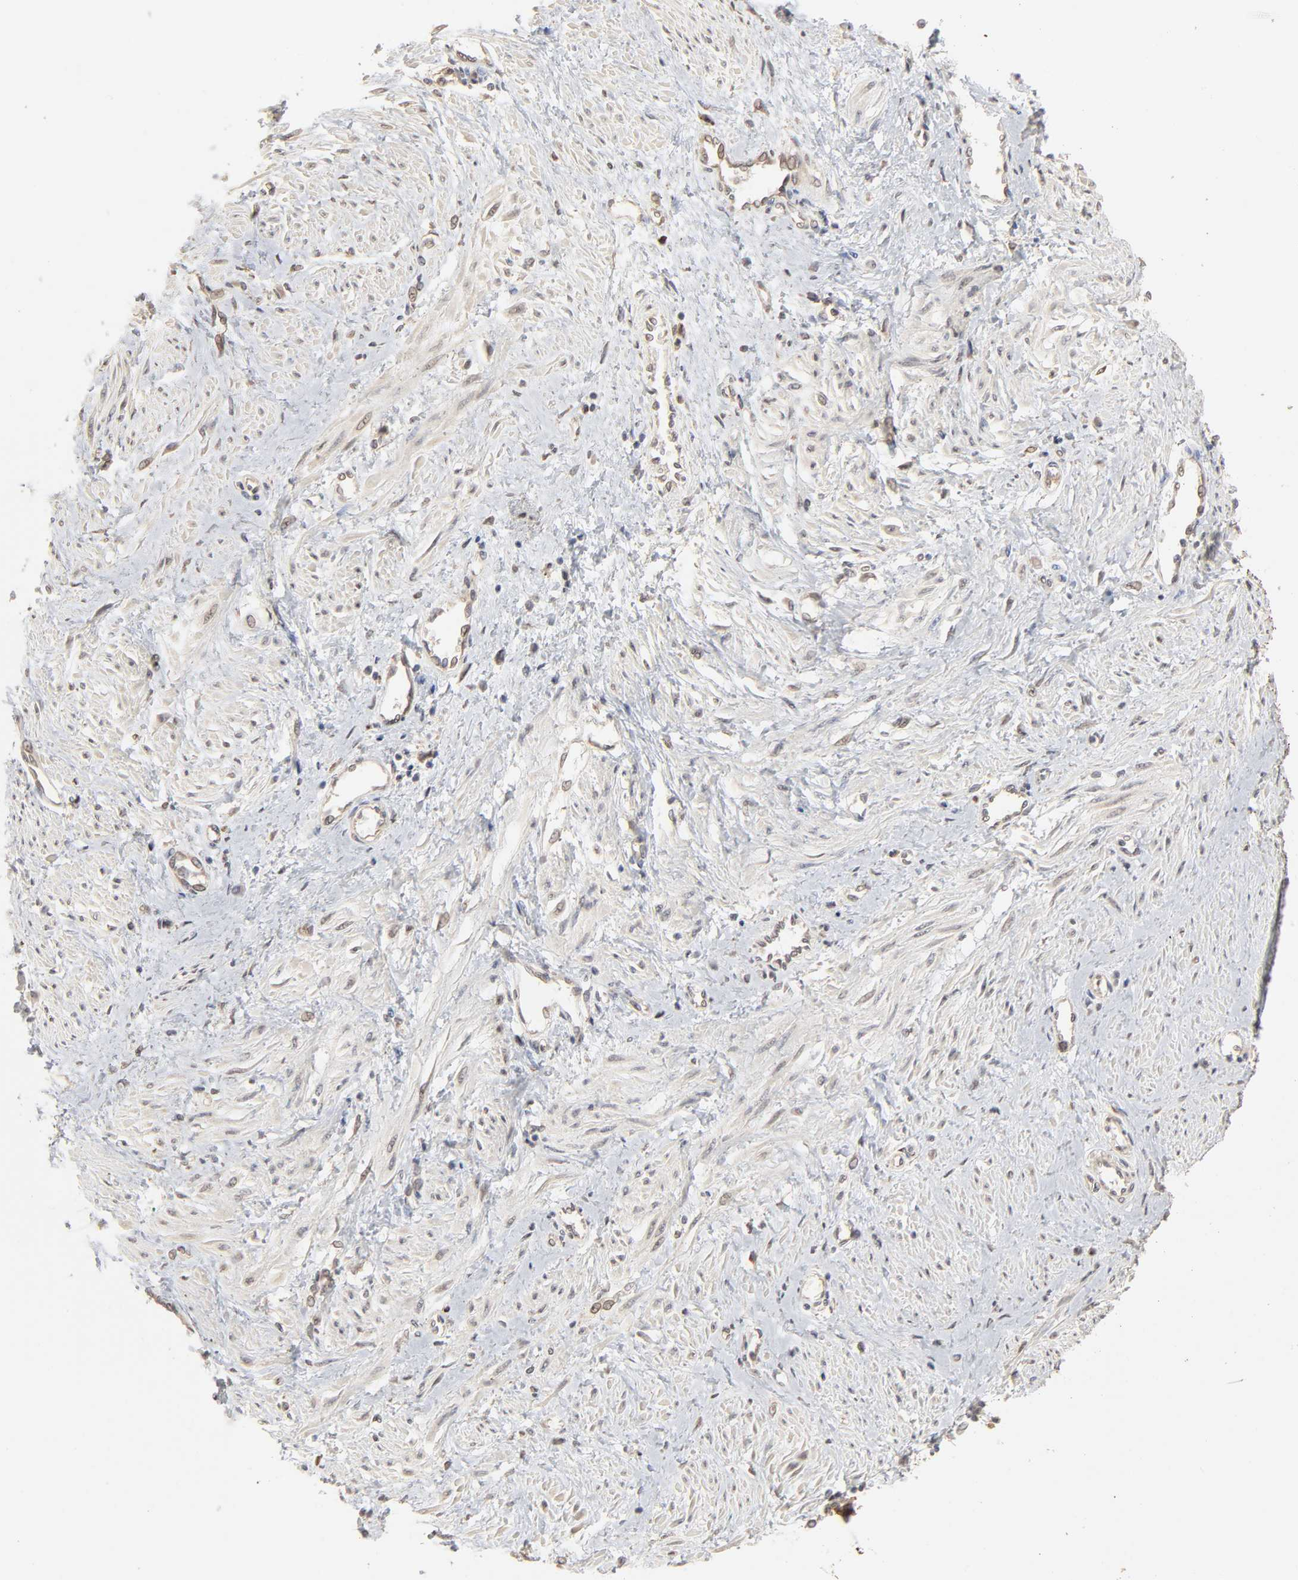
{"staining": {"intensity": "negative", "quantity": "none", "location": "none"}, "tissue": "smooth muscle", "cell_type": "Smooth muscle cells", "image_type": "normal", "snomed": [{"axis": "morphology", "description": "Normal tissue, NOS"}, {"axis": "topography", "description": "Smooth muscle"}, {"axis": "topography", "description": "Uterus"}], "caption": "High magnification brightfield microscopy of unremarkable smooth muscle stained with DAB (3,3'-diaminobenzidine) (brown) and counterstained with hematoxylin (blue): smooth muscle cells show no significant expression. (Brightfield microscopy of DAB IHC at high magnification).", "gene": "SCFD1", "patient": {"sex": "female", "age": 39}}